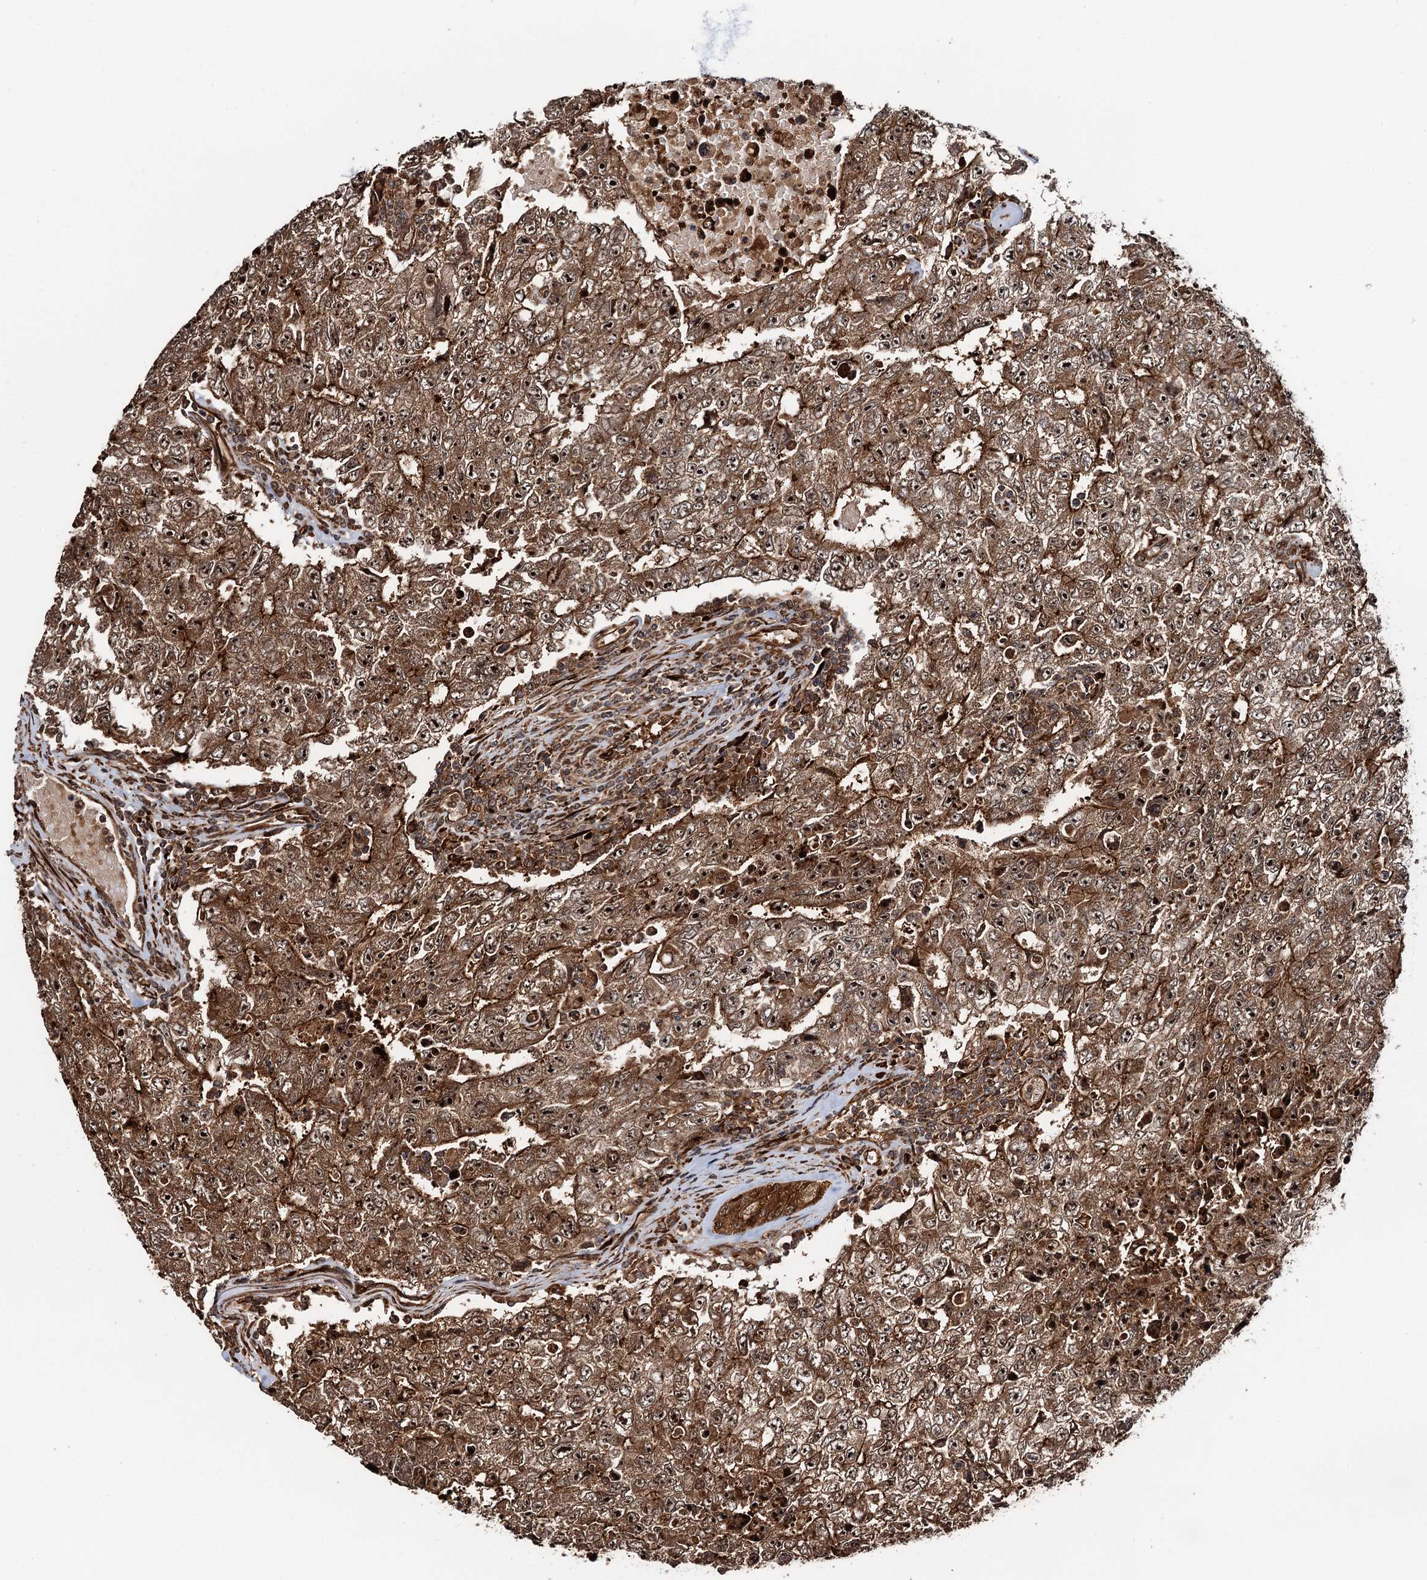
{"staining": {"intensity": "strong", "quantity": ">75%", "location": "cytoplasmic/membranous,nuclear"}, "tissue": "testis cancer", "cell_type": "Tumor cells", "image_type": "cancer", "snomed": [{"axis": "morphology", "description": "Carcinoma, Embryonal, NOS"}, {"axis": "topography", "description": "Testis"}], "caption": "Human testis cancer (embryonal carcinoma) stained for a protein (brown) displays strong cytoplasmic/membranous and nuclear positive expression in about >75% of tumor cells.", "gene": "SNRNP25", "patient": {"sex": "male", "age": 17}}